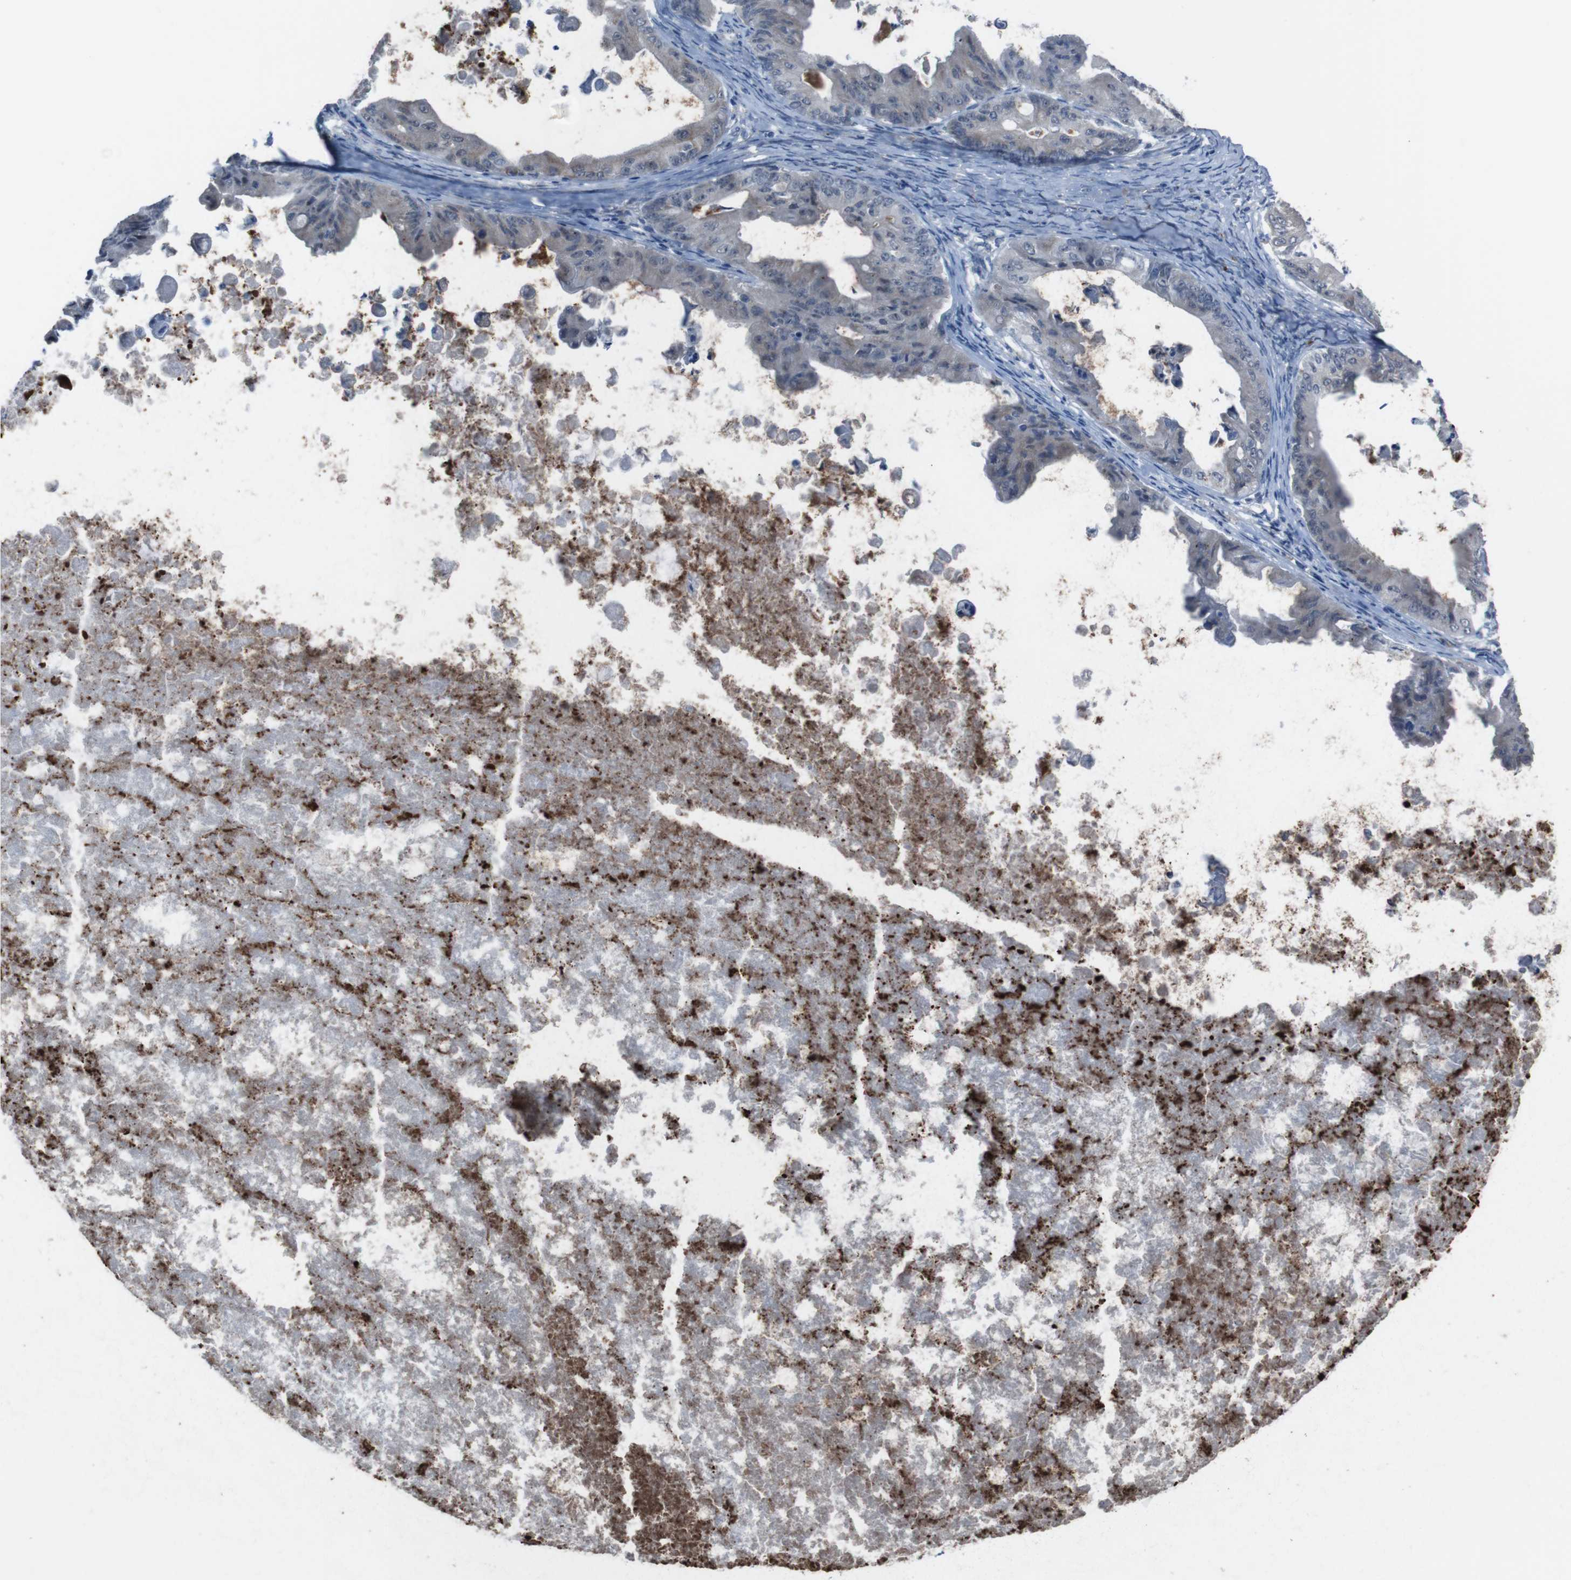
{"staining": {"intensity": "negative", "quantity": "none", "location": "none"}, "tissue": "ovarian cancer", "cell_type": "Tumor cells", "image_type": "cancer", "snomed": [{"axis": "morphology", "description": "Cystadenocarcinoma, mucinous, NOS"}, {"axis": "topography", "description": "Ovary"}], "caption": "Image shows no significant protein positivity in tumor cells of ovarian mucinous cystadenocarcinoma.", "gene": "CDH22", "patient": {"sex": "female", "age": 37}}